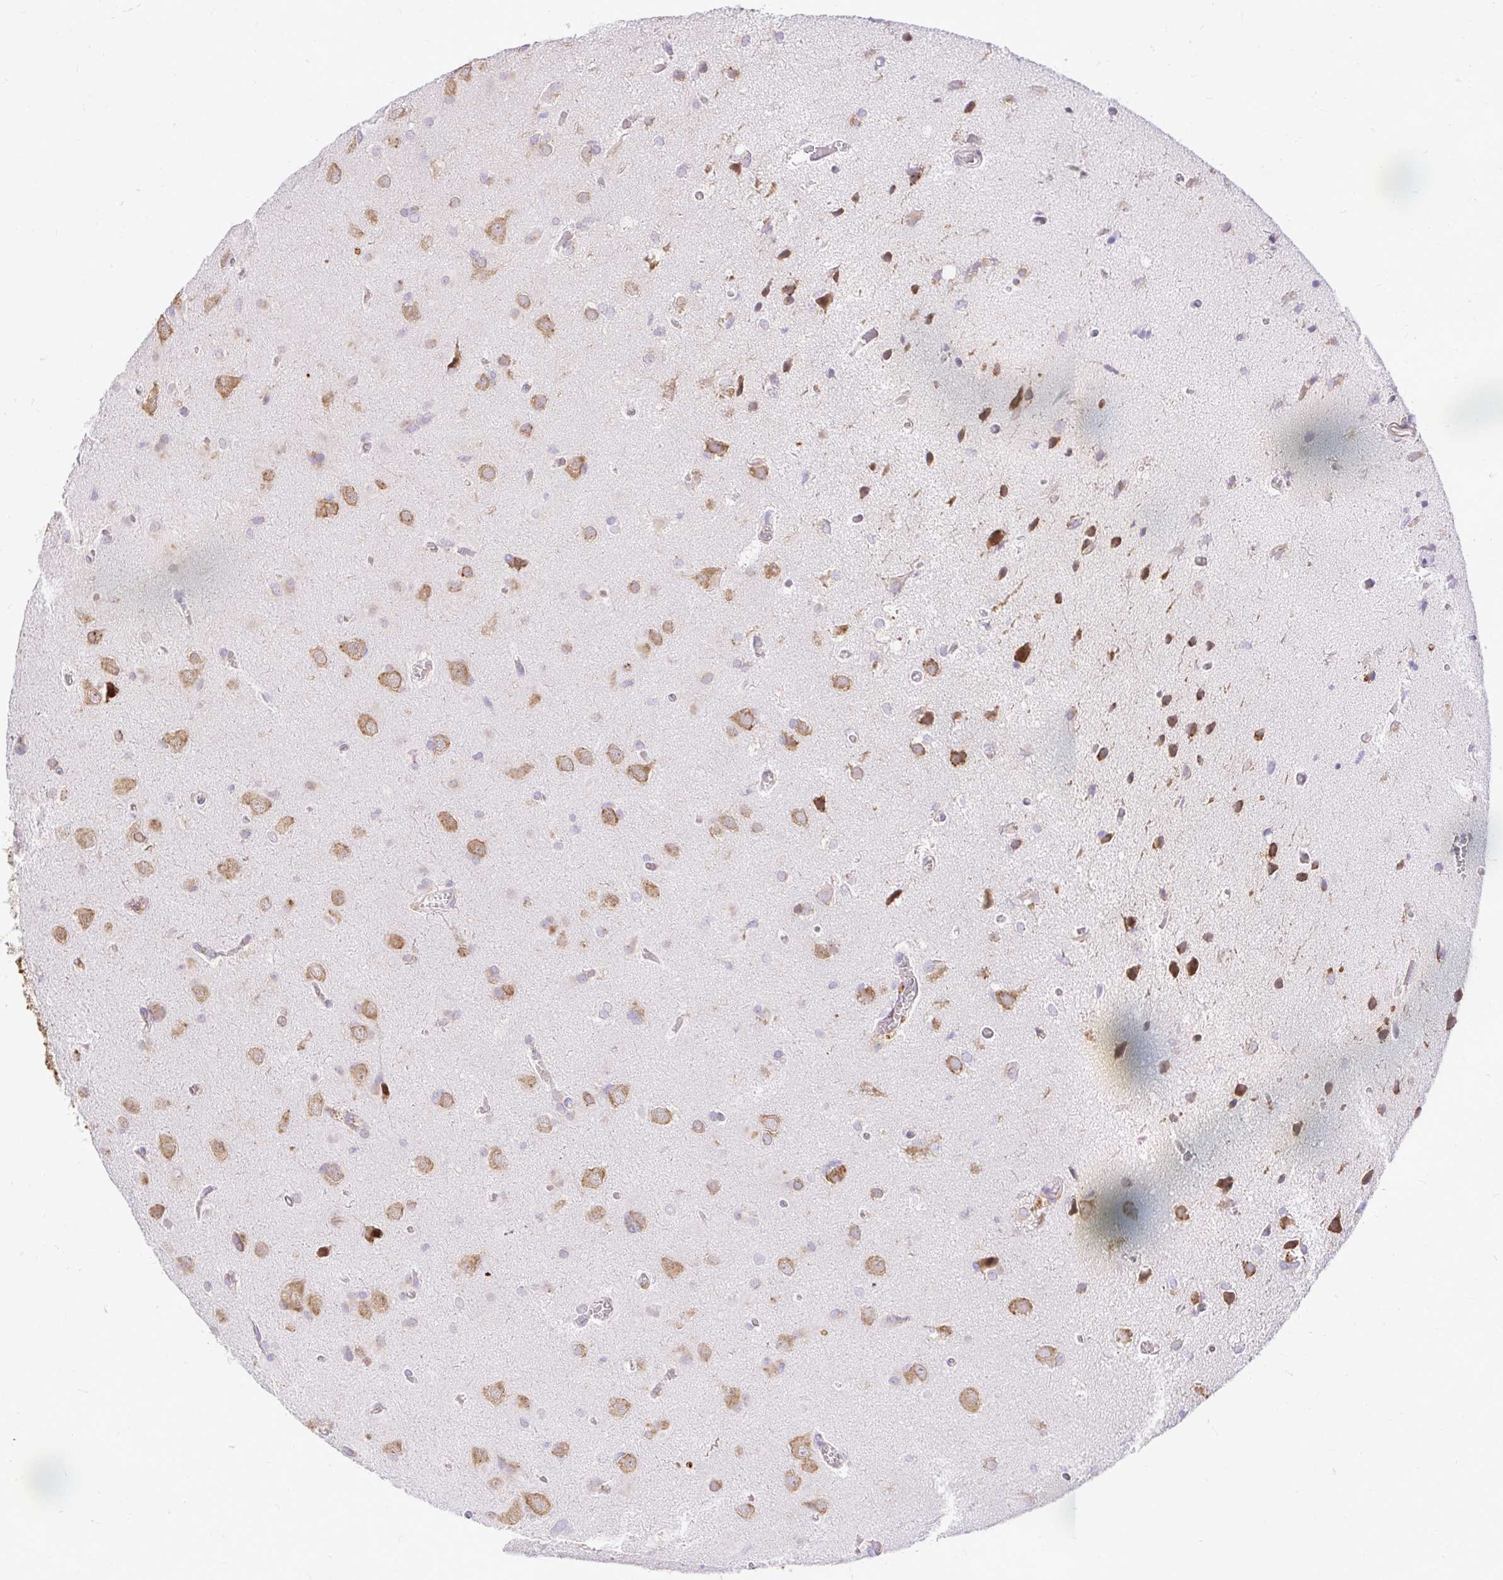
{"staining": {"intensity": "moderate", "quantity": ">75%", "location": "cytoplasmic/membranous,nuclear"}, "tissue": "glioma", "cell_type": "Tumor cells", "image_type": "cancer", "snomed": [{"axis": "morphology", "description": "Glioma, malignant, Low grade"}, {"axis": "topography", "description": "Brain"}], "caption": "Moderate cytoplasmic/membranous and nuclear protein staining is appreciated in approximately >75% of tumor cells in low-grade glioma (malignant).", "gene": "NAALAD2", "patient": {"sex": "male", "age": 58}}